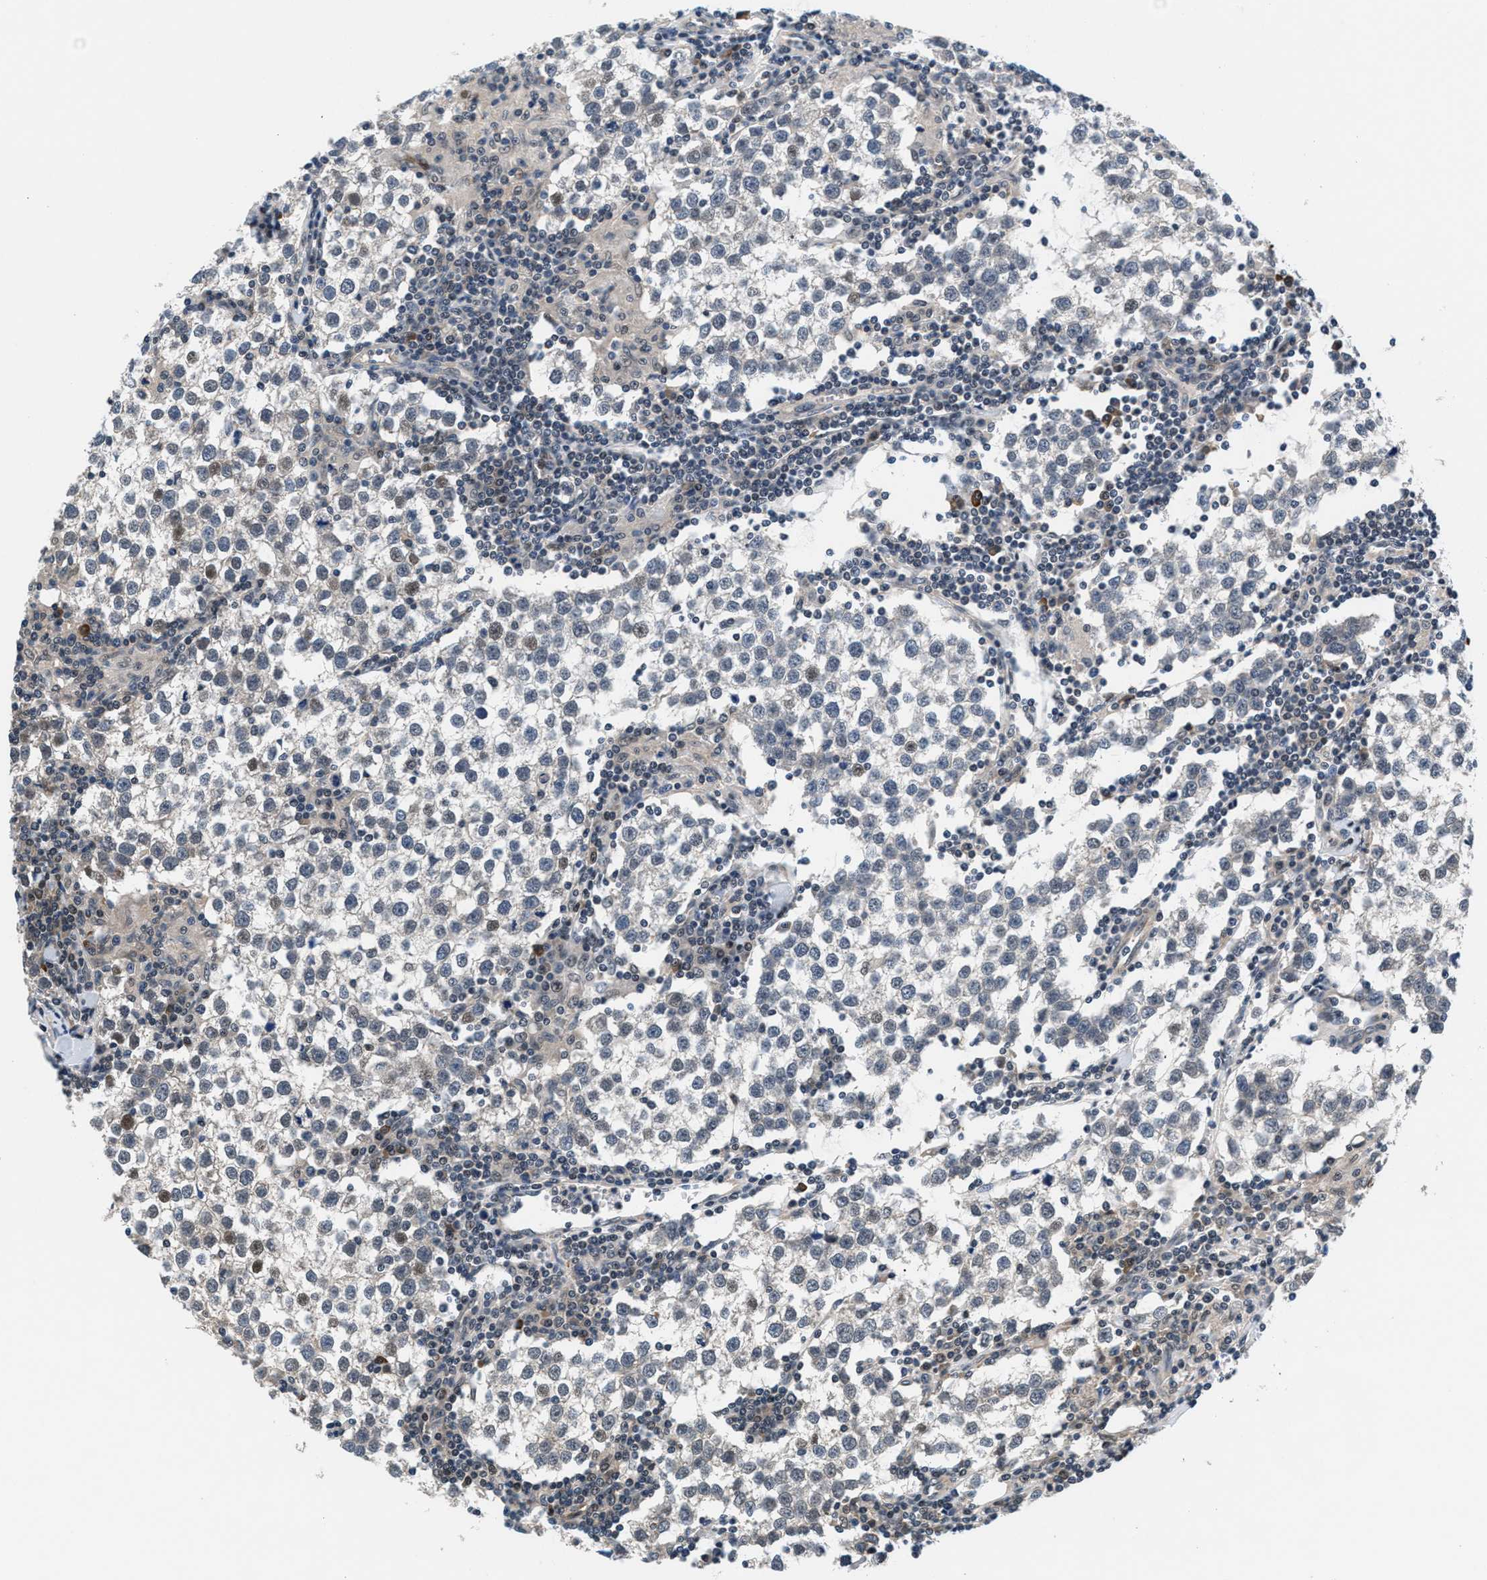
{"staining": {"intensity": "negative", "quantity": "none", "location": "none"}, "tissue": "testis cancer", "cell_type": "Tumor cells", "image_type": "cancer", "snomed": [{"axis": "morphology", "description": "Seminoma, NOS"}, {"axis": "morphology", "description": "Carcinoma, Embryonal, NOS"}, {"axis": "topography", "description": "Testis"}], "caption": "Testis cancer was stained to show a protein in brown. There is no significant staining in tumor cells.", "gene": "PRPSAP2", "patient": {"sex": "male", "age": 36}}